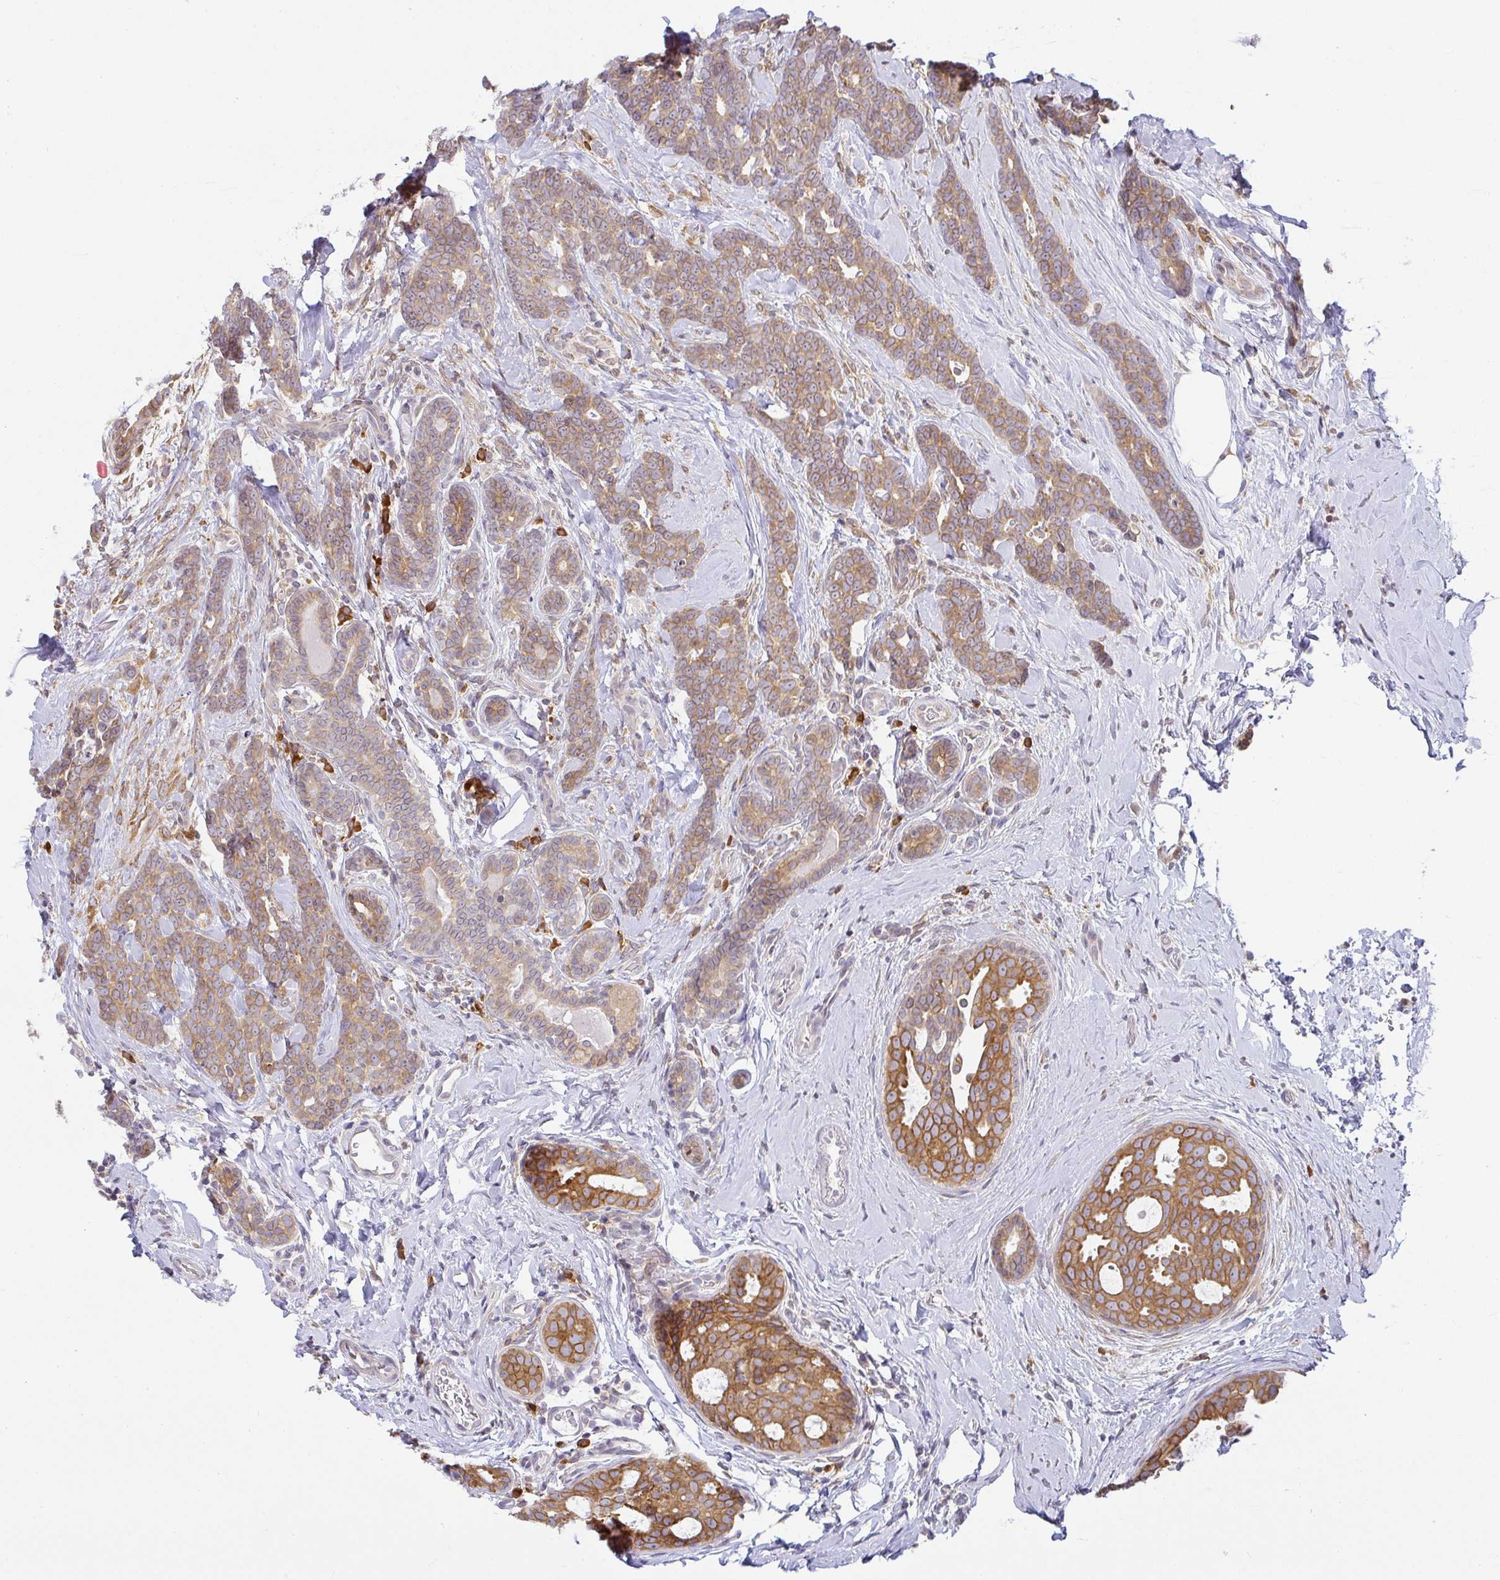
{"staining": {"intensity": "moderate", "quantity": ">75%", "location": "cytoplasmic/membranous"}, "tissue": "breast cancer", "cell_type": "Tumor cells", "image_type": "cancer", "snomed": [{"axis": "morphology", "description": "Duct carcinoma"}, {"axis": "topography", "description": "Breast"}], "caption": "Brown immunohistochemical staining in human breast cancer (infiltrating ductal carcinoma) exhibits moderate cytoplasmic/membranous expression in about >75% of tumor cells.", "gene": "DERL2", "patient": {"sex": "female", "age": 71}}